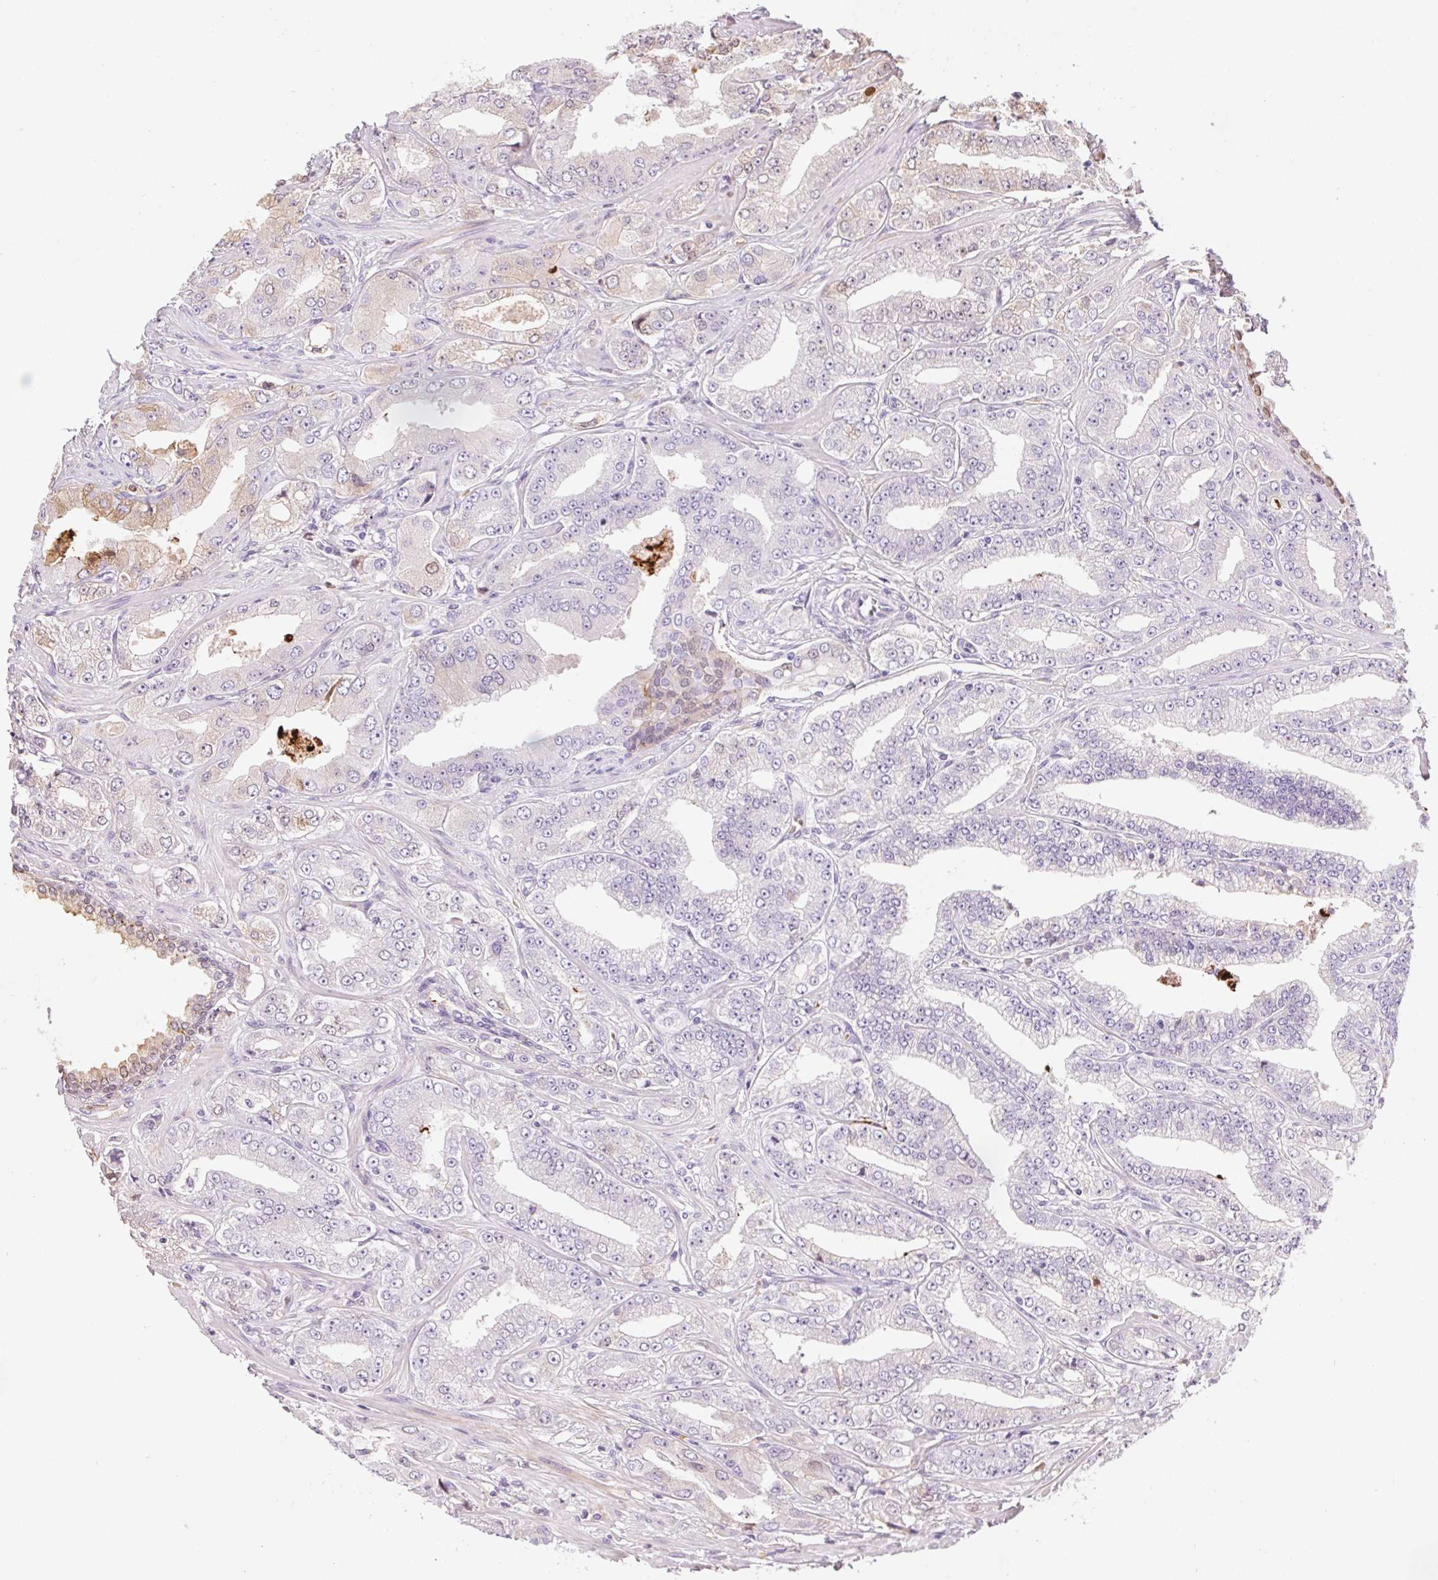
{"staining": {"intensity": "negative", "quantity": "none", "location": "none"}, "tissue": "prostate cancer", "cell_type": "Tumor cells", "image_type": "cancer", "snomed": [{"axis": "morphology", "description": "Adenocarcinoma, Low grade"}, {"axis": "topography", "description": "Prostate"}], "caption": "The micrograph shows no staining of tumor cells in prostate cancer (adenocarcinoma (low-grade)).", "gene": "ORM1", "patient": {"sex": "male", "age": 60}}